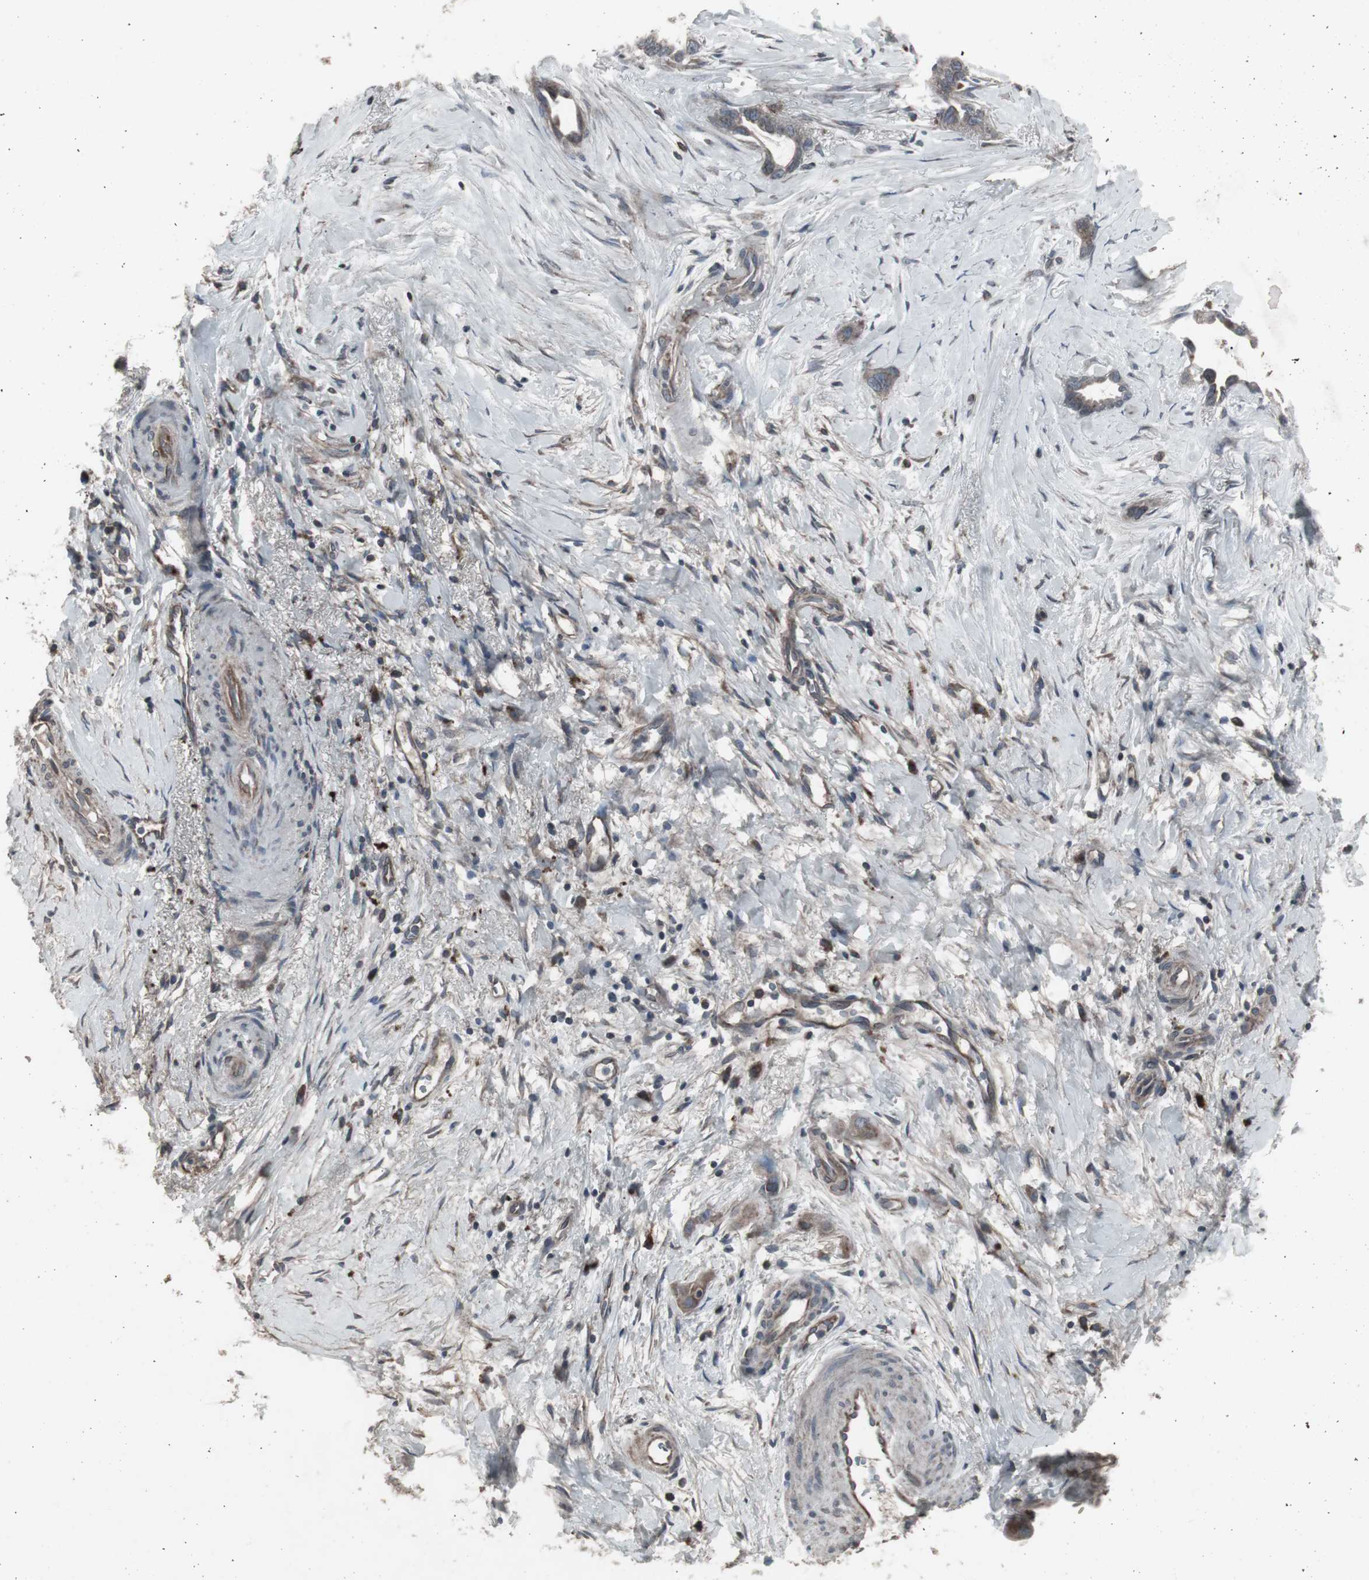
{"staining": {"intensity": "moderate", "quantity": "25%-75%", "location": "cytoplasmic/membranous"}, "tissue": "liver cancer", "cell_type": "Tumor cells", "image_type": "cancer", "snomed": [{"axis": "morphology", "description": "Cholangiocarcinoma"}, {"axis": "topography", "description": "Liver"}], "caption": "Immunohistochemical staining of liver cholangiocarcinoma displays medium levels of moderate cytoplasmic/membranous protein expression in about 25%-75% of tumor cells.", "gene": "SSTR2", "patient": {"sex": "female", "age": 65}}